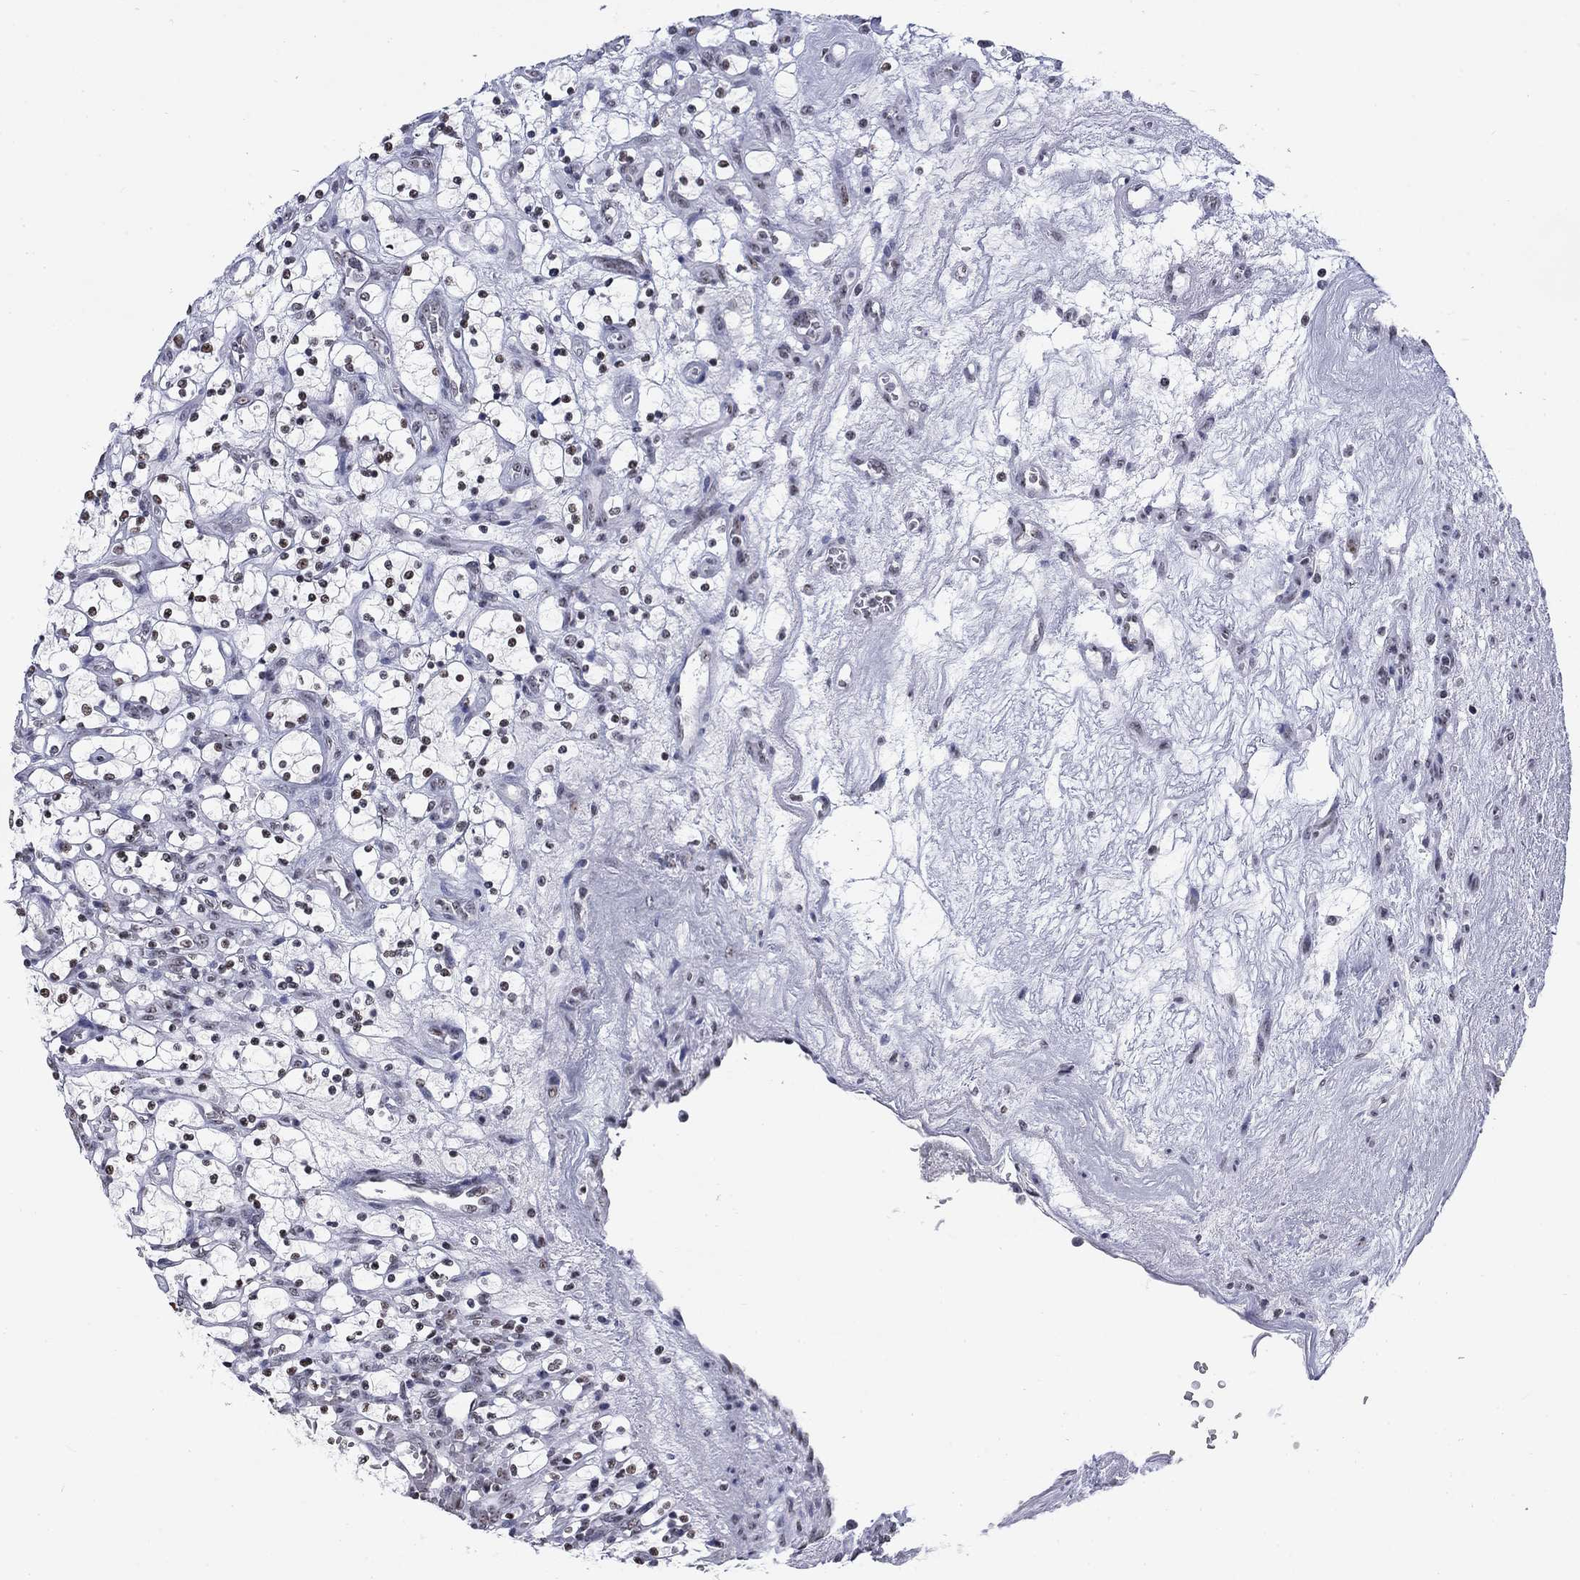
{"staining": {"intensity": "negative", "quantity": "none", "location": "none"}, "tissue": "renal cancer", "cell_type": "Tumor cells", "image_type": "cancer", "snomed": [{"axis": "morphology", "description": "Adenocarcinoma, NOS"}, {"axis": "topography", "description": "Kidney"}], "caption": "This is an immunohistochemistry micrograph of renal cancer (adenocarcinoma). There is no staining in tumor cells.", "gene": "CSRNP3", "patient": {"sex": "female", "age": 69}}